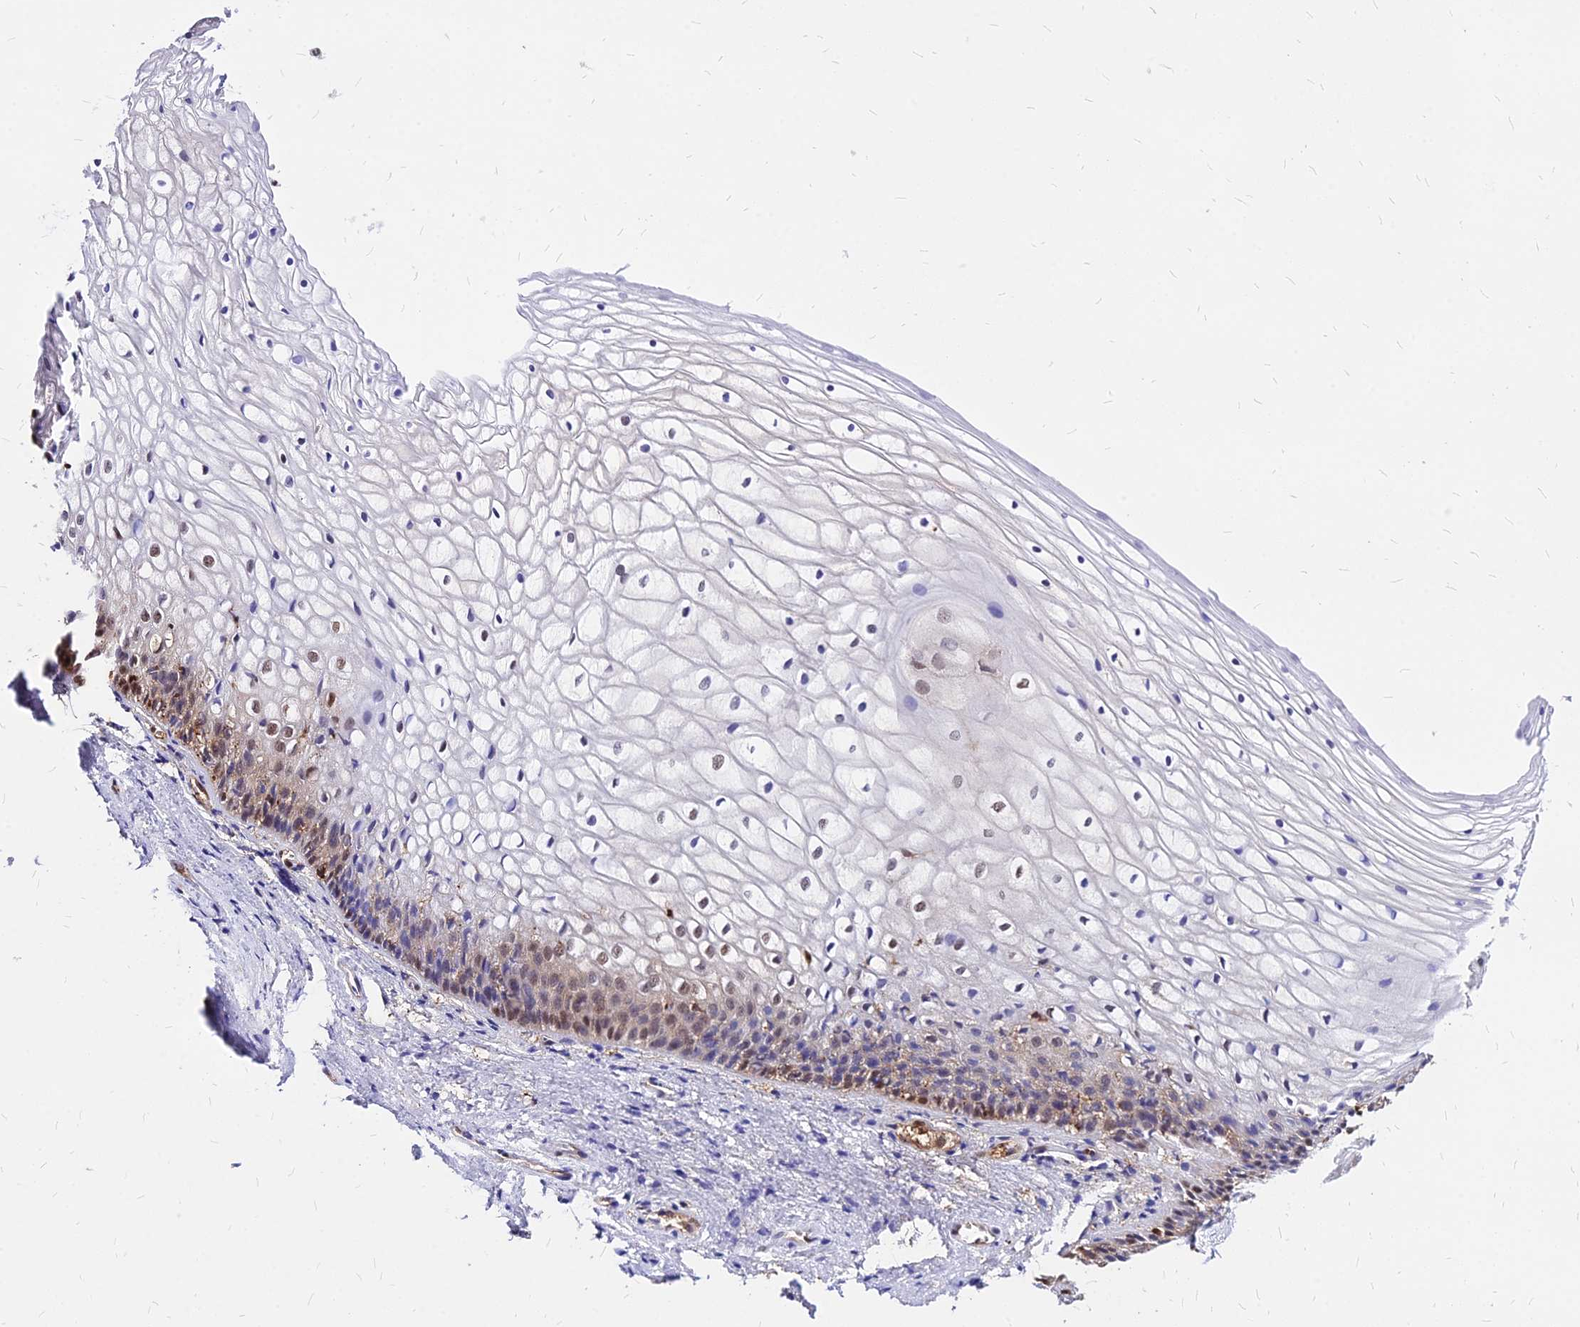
{"staining": {"intensity": "moderate", "quantity": "<25%", "location": "nuclear"}, "tissue": "vagina", "cell_type": "Squamous epithelial cells", "image_type": "normal", "snomed": [{"axis": "morphology", "description": "Normal tissue, NOS"}, {"axis": "topography", "description": "Vagina"}], "caption": "IHC (DAB) staining of unremarkable vagina displays moderate nuclear protein staining in about <25% of squamous epithelial cells. Immunohistochemistry stains the protein in brown and the nuclei are stained blue.", "gene": "PAXX", "patient": {"sex": "female", "age": 34}}